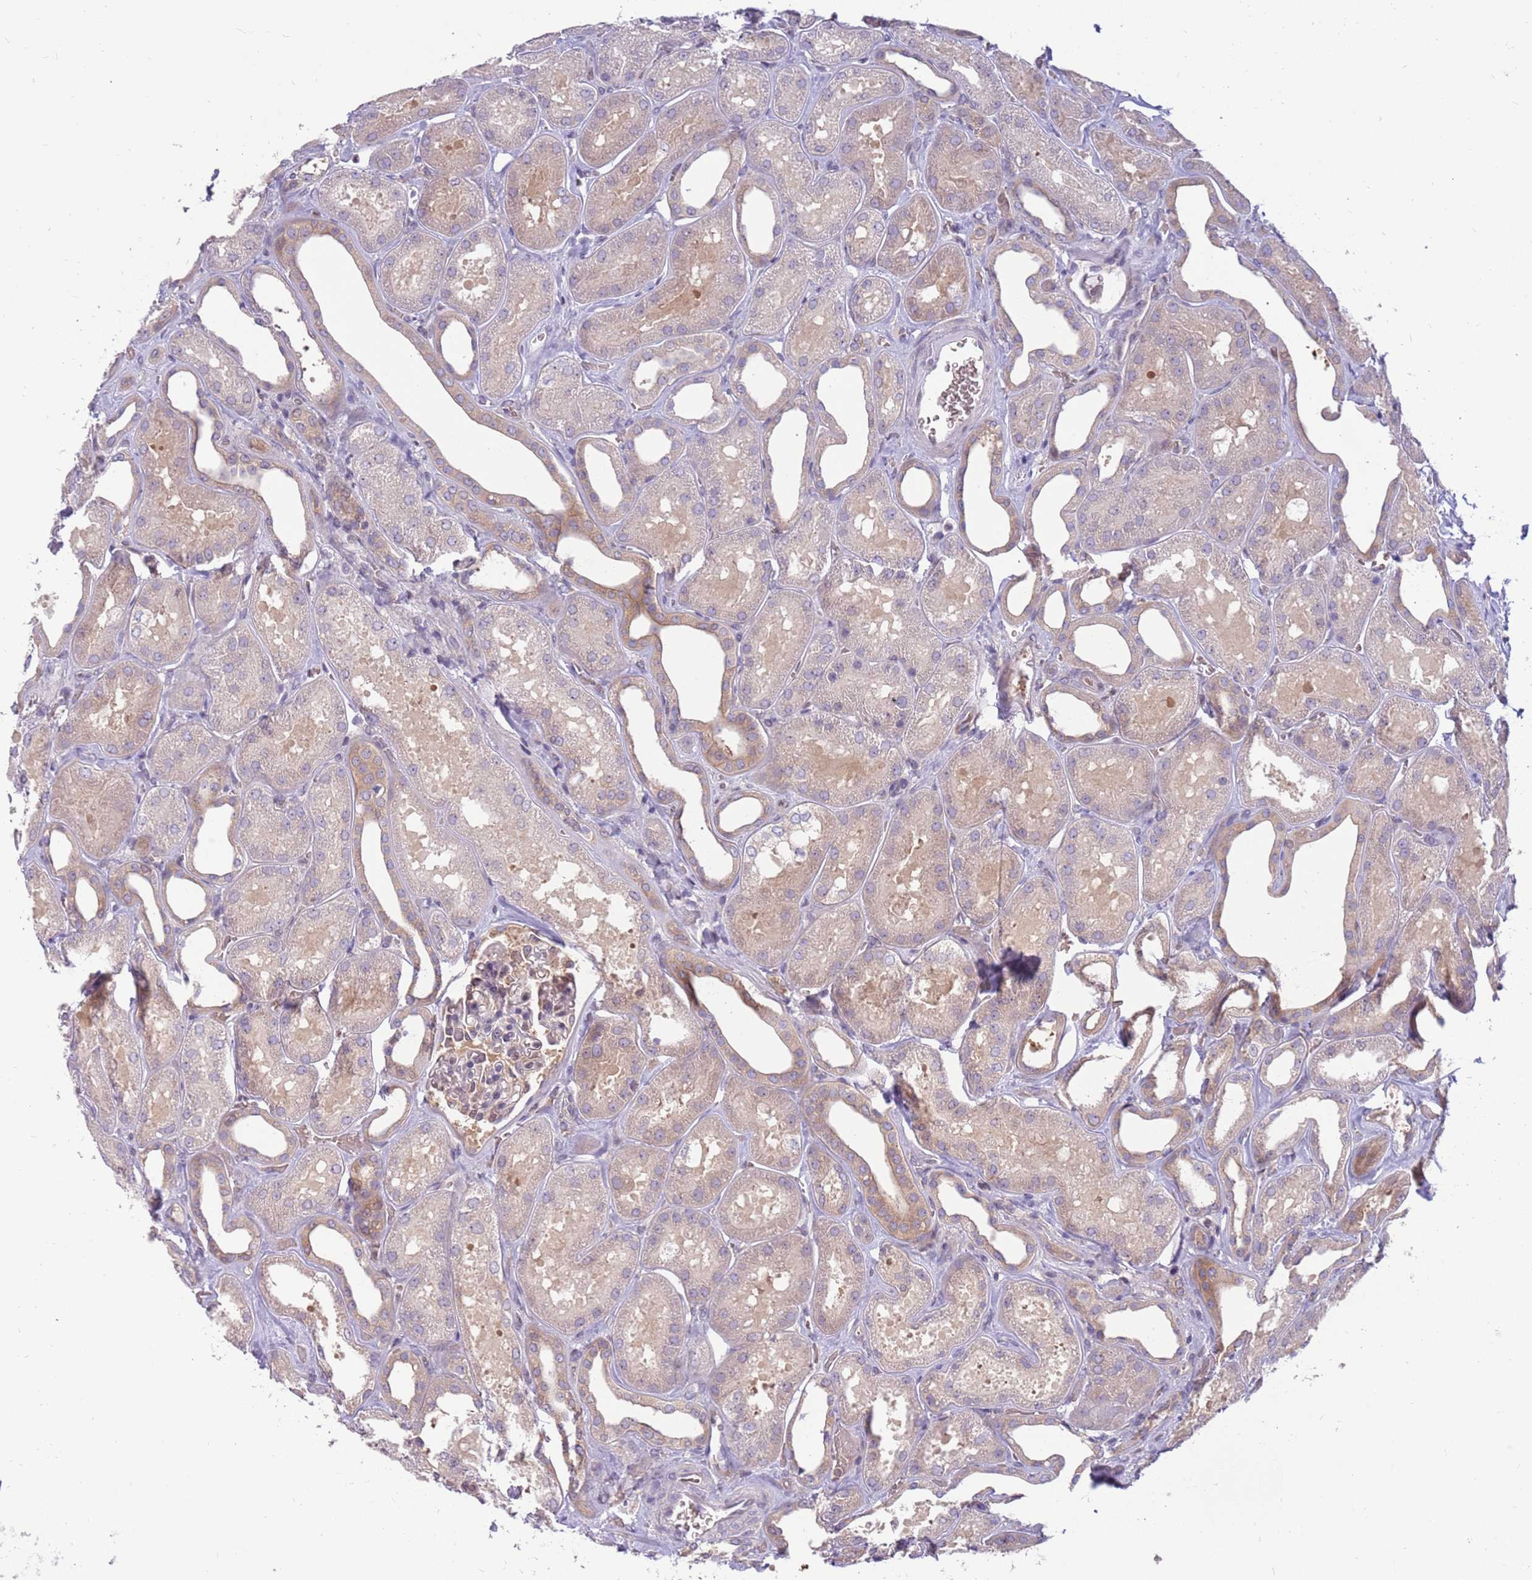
{"staining": {"intensity": "negative", "quantity": "none", "location": "none"}, "tissue": "kidney", "cell_type": "Cells in glomeruli", "image_type": "normal", "snomed": [{"axis": "morphology", "description": "Normal tissue, NOS"}, {"axis": "morphology", "description": "Adenocarcinoma, NOS"}, {"axis": "topography", "description": "Kidney"}], "caption": "High magnification brightfield microscopy of unremarkable kidney stained with DAB (3,3'-diaminobenzidine) (brown) and counterstained with hematoxylin (blue): cells in glomeruli show no significant staining. (DAB (3,3'-diaminobenzidine) IHC visualized using brightfield microscopy, high magnification).", "gene": "ARHGEF35", "patient": {"sex": "female", "age": 68}}